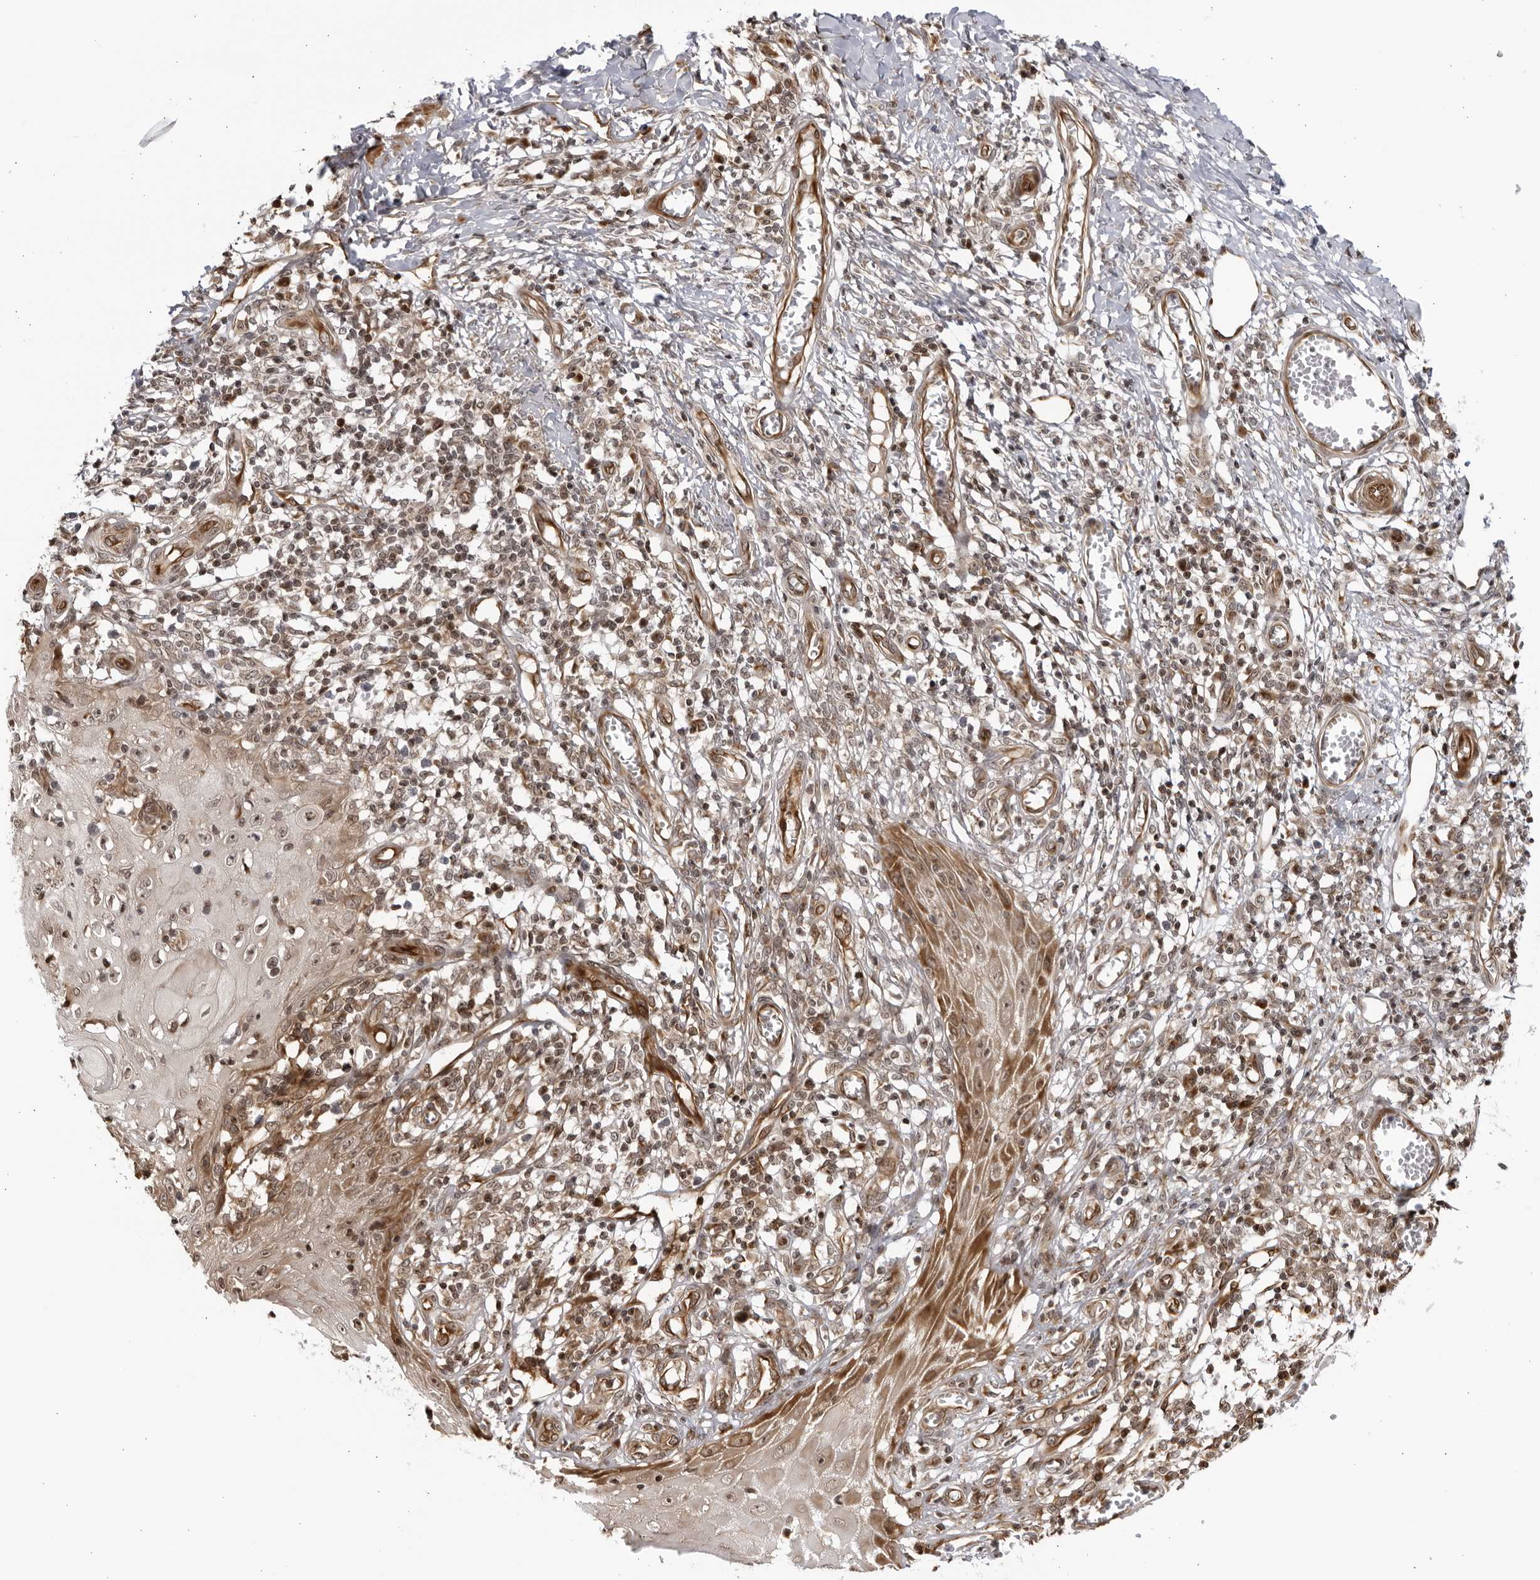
{"staining": {"intensity": "moderate", "quantity": ">75%", "location": "cytoplasmic/membranous,nuclear"}, "tissue": "skin cancer", "cell_type": "Tumor cells", "image_type": "cancer", "snomed": [{"axis": "morphology", "description": "Squamous cell carcinoma, NOS"}, {"axis": "topography", "description": "Skin"}], "caption": "The immunohistochemical stain shows moderate cytoplasmic/membranous and nuclear positivity in tumor cells of skin cancer tissue.", "gene": "CNBD1", "patient": {"sex": "female", "age": 73}}